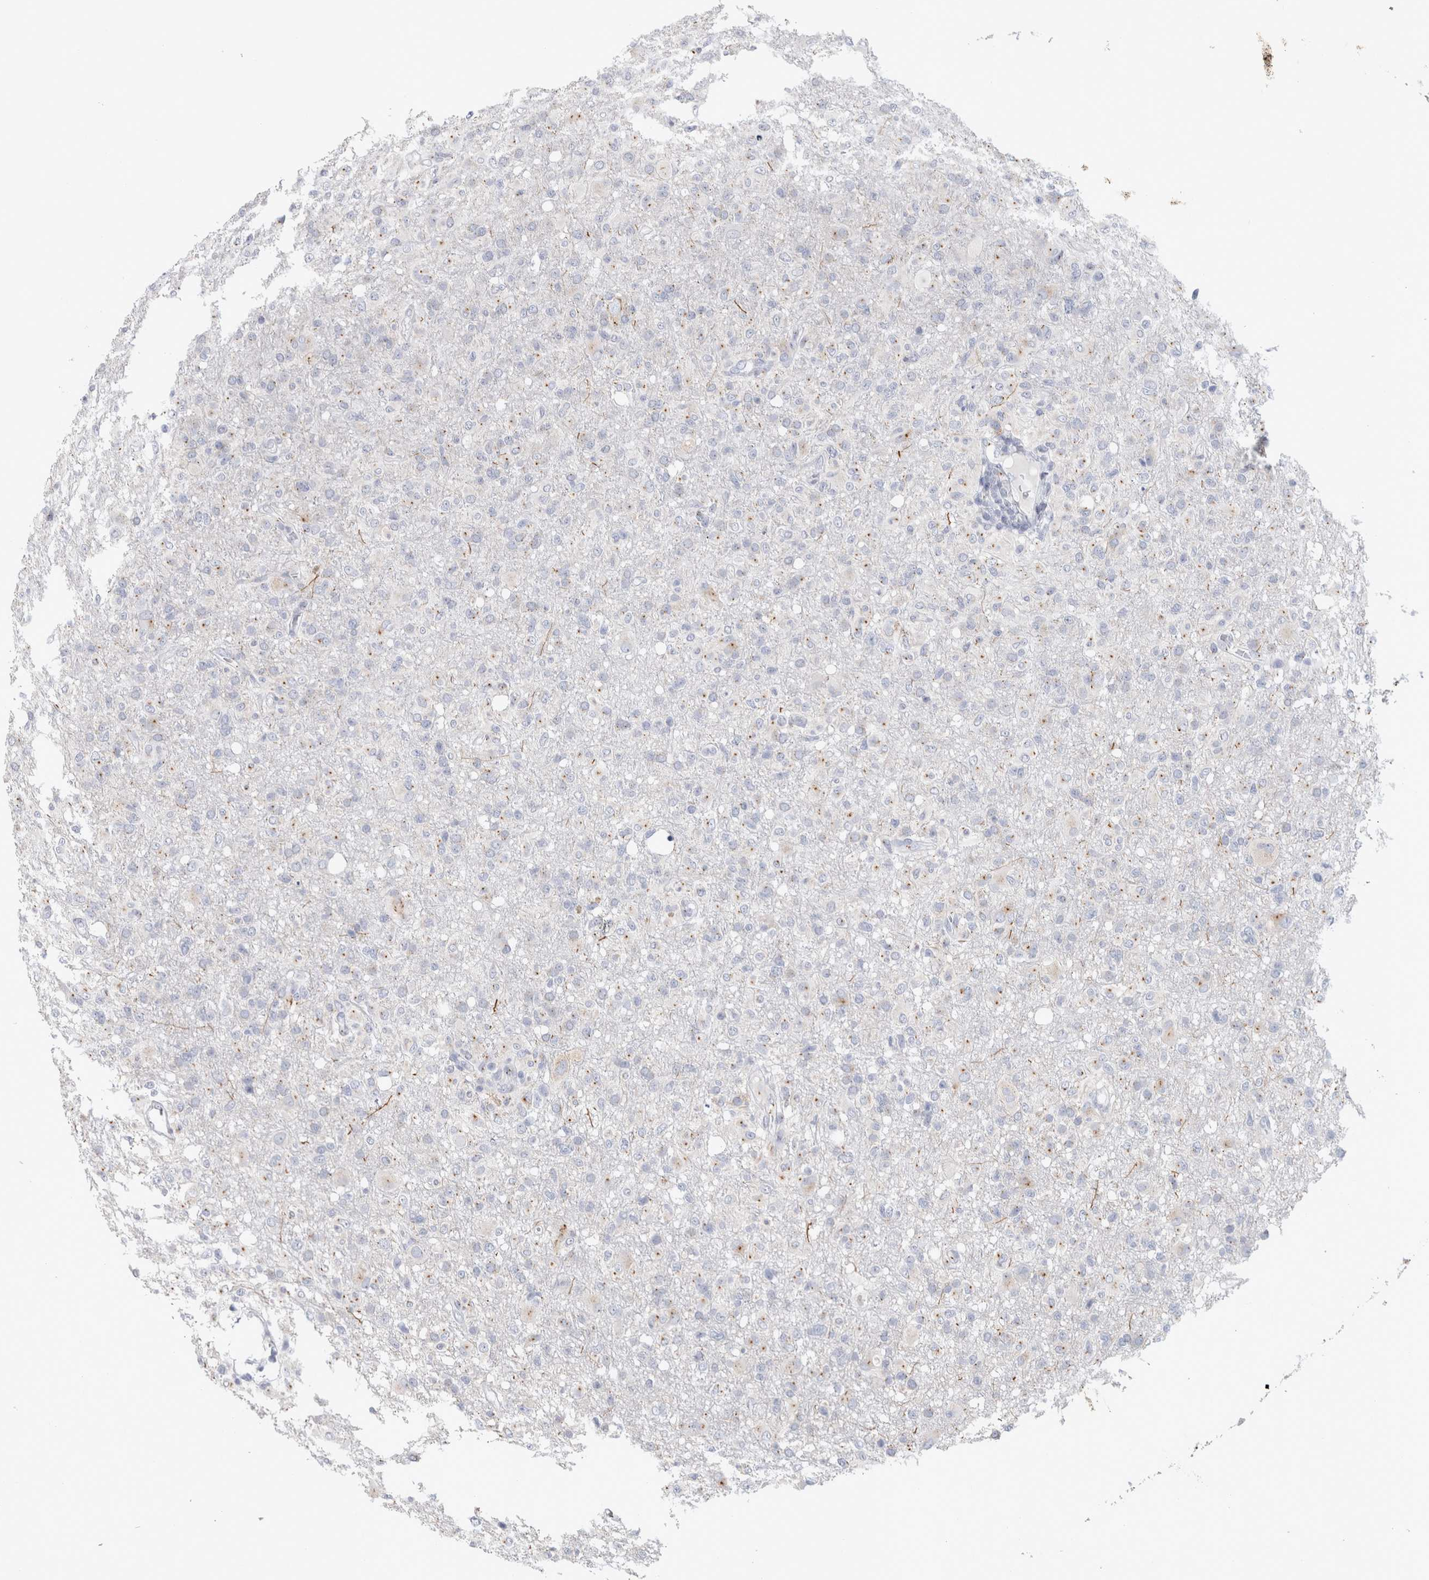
{"staining": {"intensity": "weak", "quantity": "25%-75%", "location": "cytoplasmic/membranous"}, "tissue": "glioma", "cell_type": "Tumor cells", "image_type": "cancer", "snomed": [{"axis": "morphology", "description": "Glioma, malignant, High grade"}, {"axis": "topography", "description": "Brain"}], "caption": "This is an image of immunohistochemistry (IHC) staining of malignant high-grade glioma, which shows weak expression in the cytoplasmic/membranous of tumor cells.", "gene": "AKAP9", "patient": {"sex": "female", "age": 57}}